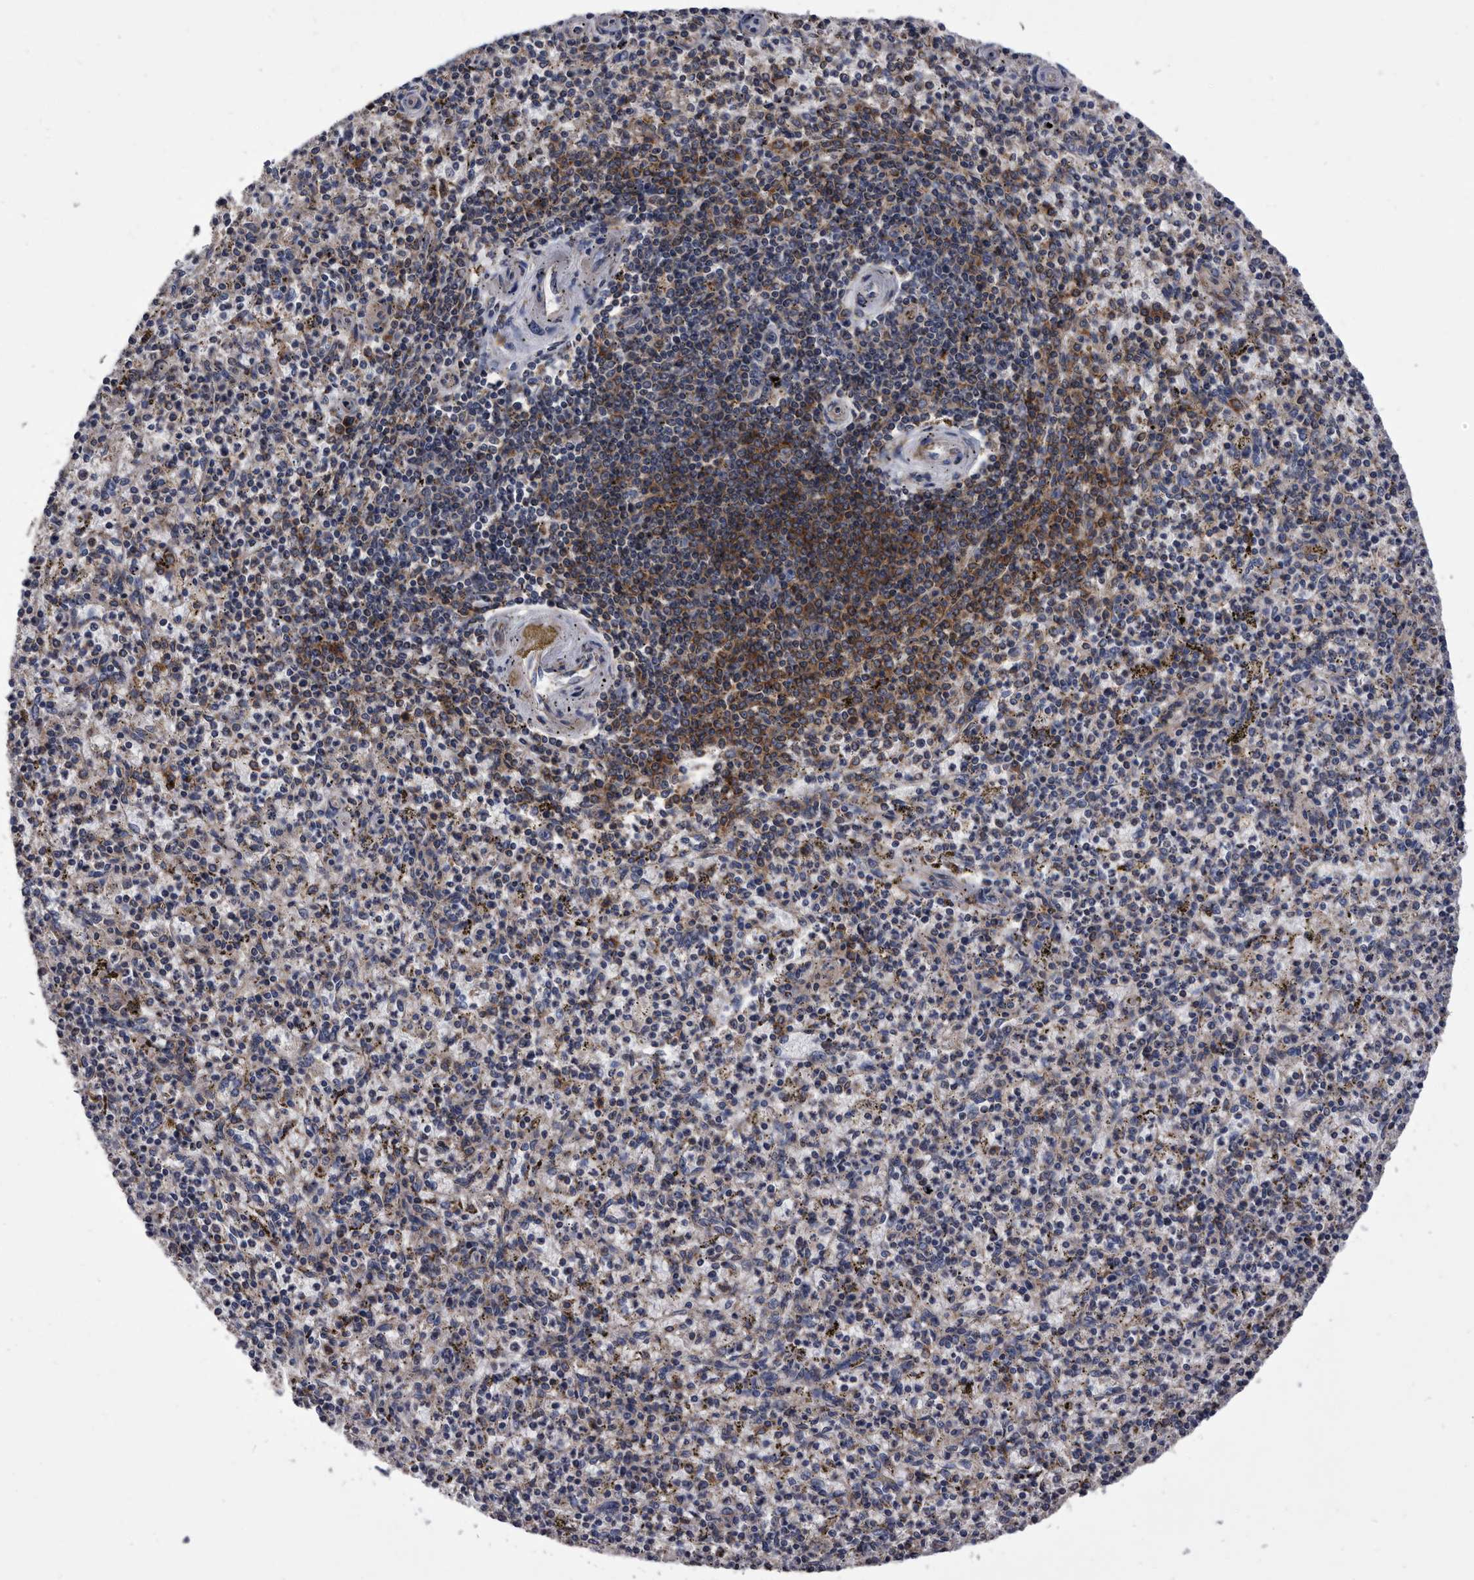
{"staining": {"intensity": "negative", "quantity": "none", "location": "none"}, "tissue": "spleen", "cell_type": "Cells in red pulp", "image_type": "normal", "snomed": [{"axis": "morphology", "description": "Normal tissue, NOS"}, {"axis": "topography", "description": "Spleen"}], "caption": "This is a photomicrograph of immunohistochemistry staining of unremarkable spleen, which shows no staining in cells in red pulp. (DAB immunohistochemistry, high magnification).", "gene": "DTNBP1", "patient": {"sex": "male", "age": 72}}